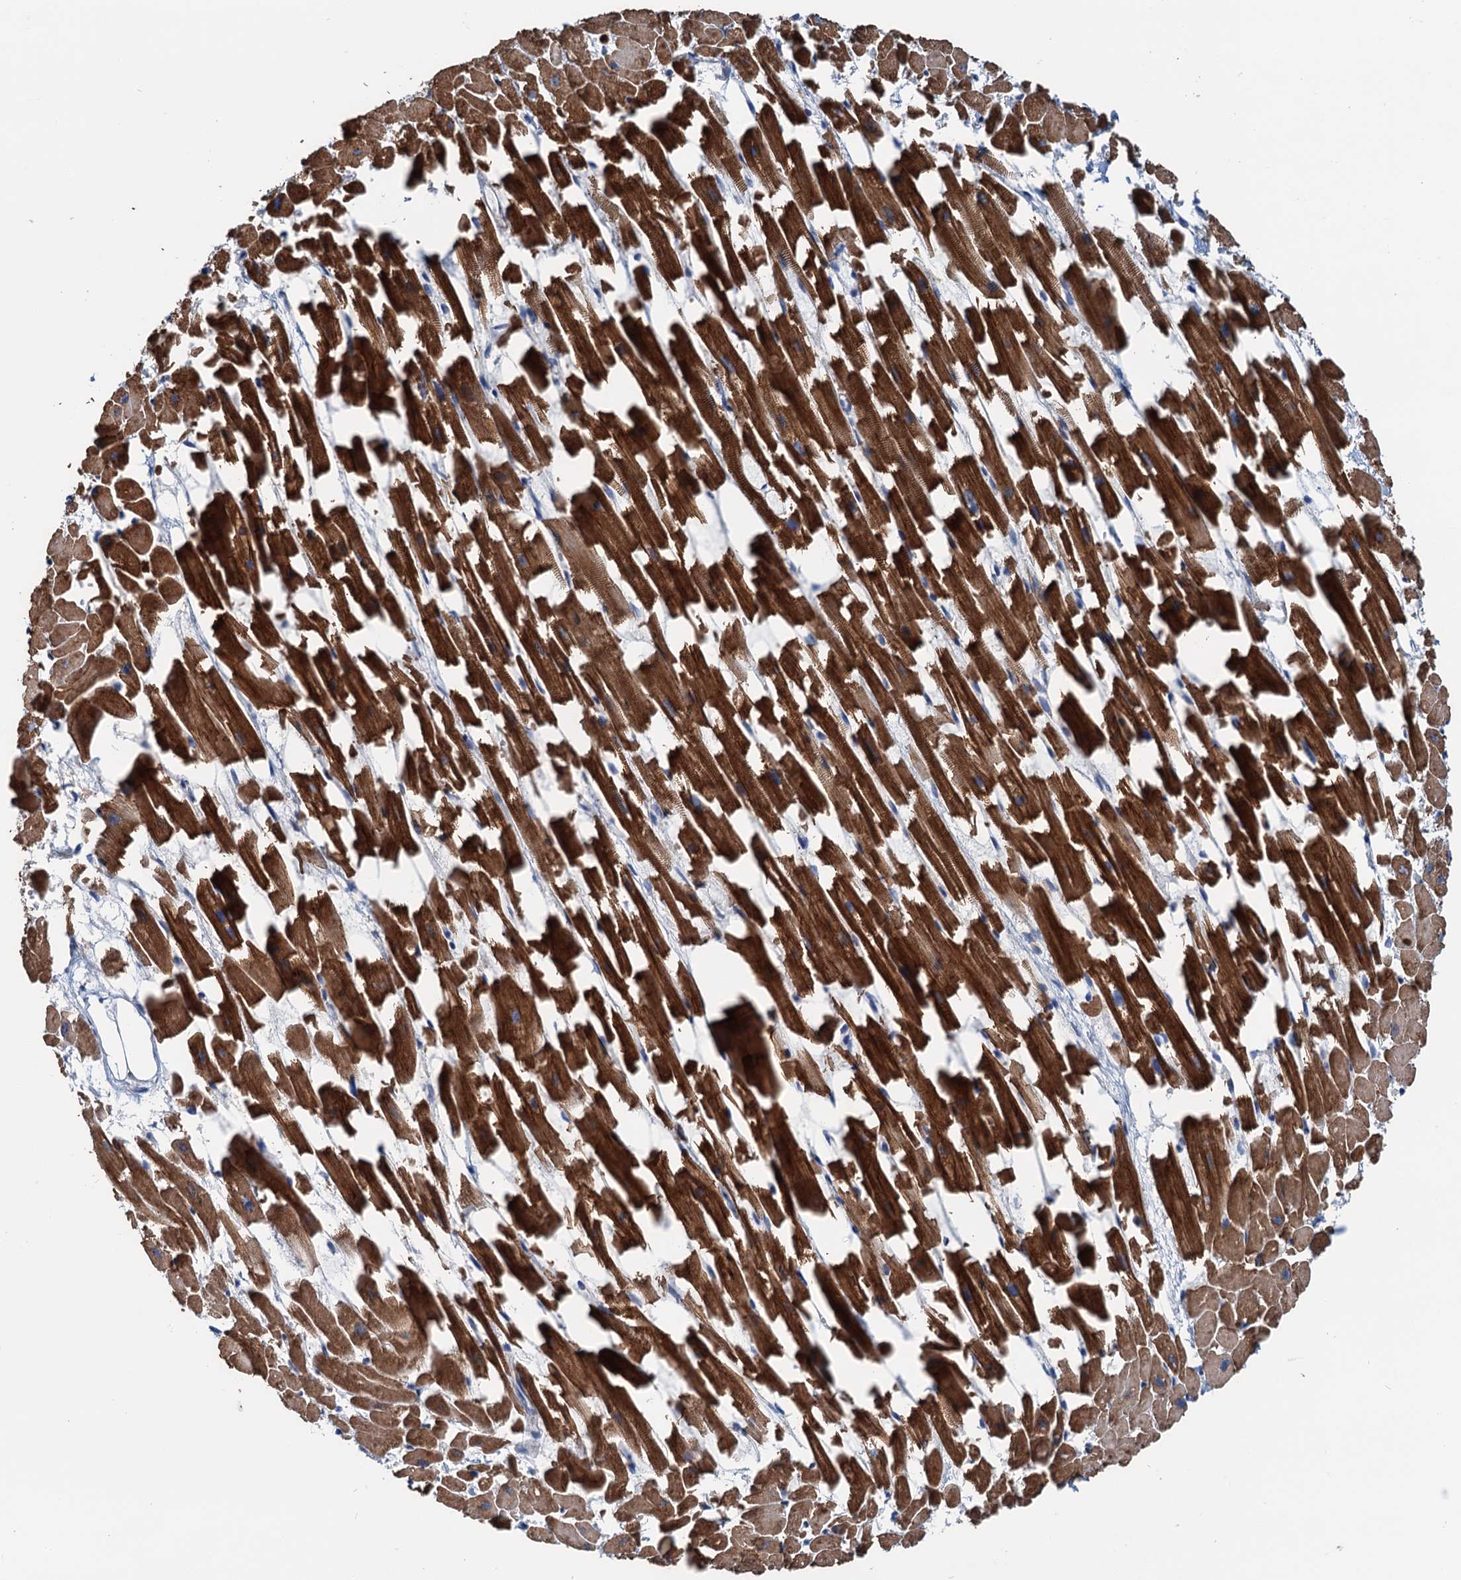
{"staining": {"intensity": "strong", "quantity": "25%-75%", "location": "cytoplasmic/membranous"}, "tissue": "heart muscle", "cell_type": "Cardiomyocytes", "image_type": "normal", "snomed": [{"axis": "morphology", "description": "Normal tissue, NOS"}, {"axis": "topography", "description": "Heart"}], "caption": "Cardiomyocytes reveal high levels of strong cytoplasmic/membranous expression in approximately 25%-75% of cells in benign heart muscle. Immunohistochemistry (ihc) stains the protein in brown and the nuclei are stained blue.", "gene": "ELAC1", "patient": {"sex": "female", "age": 64}}